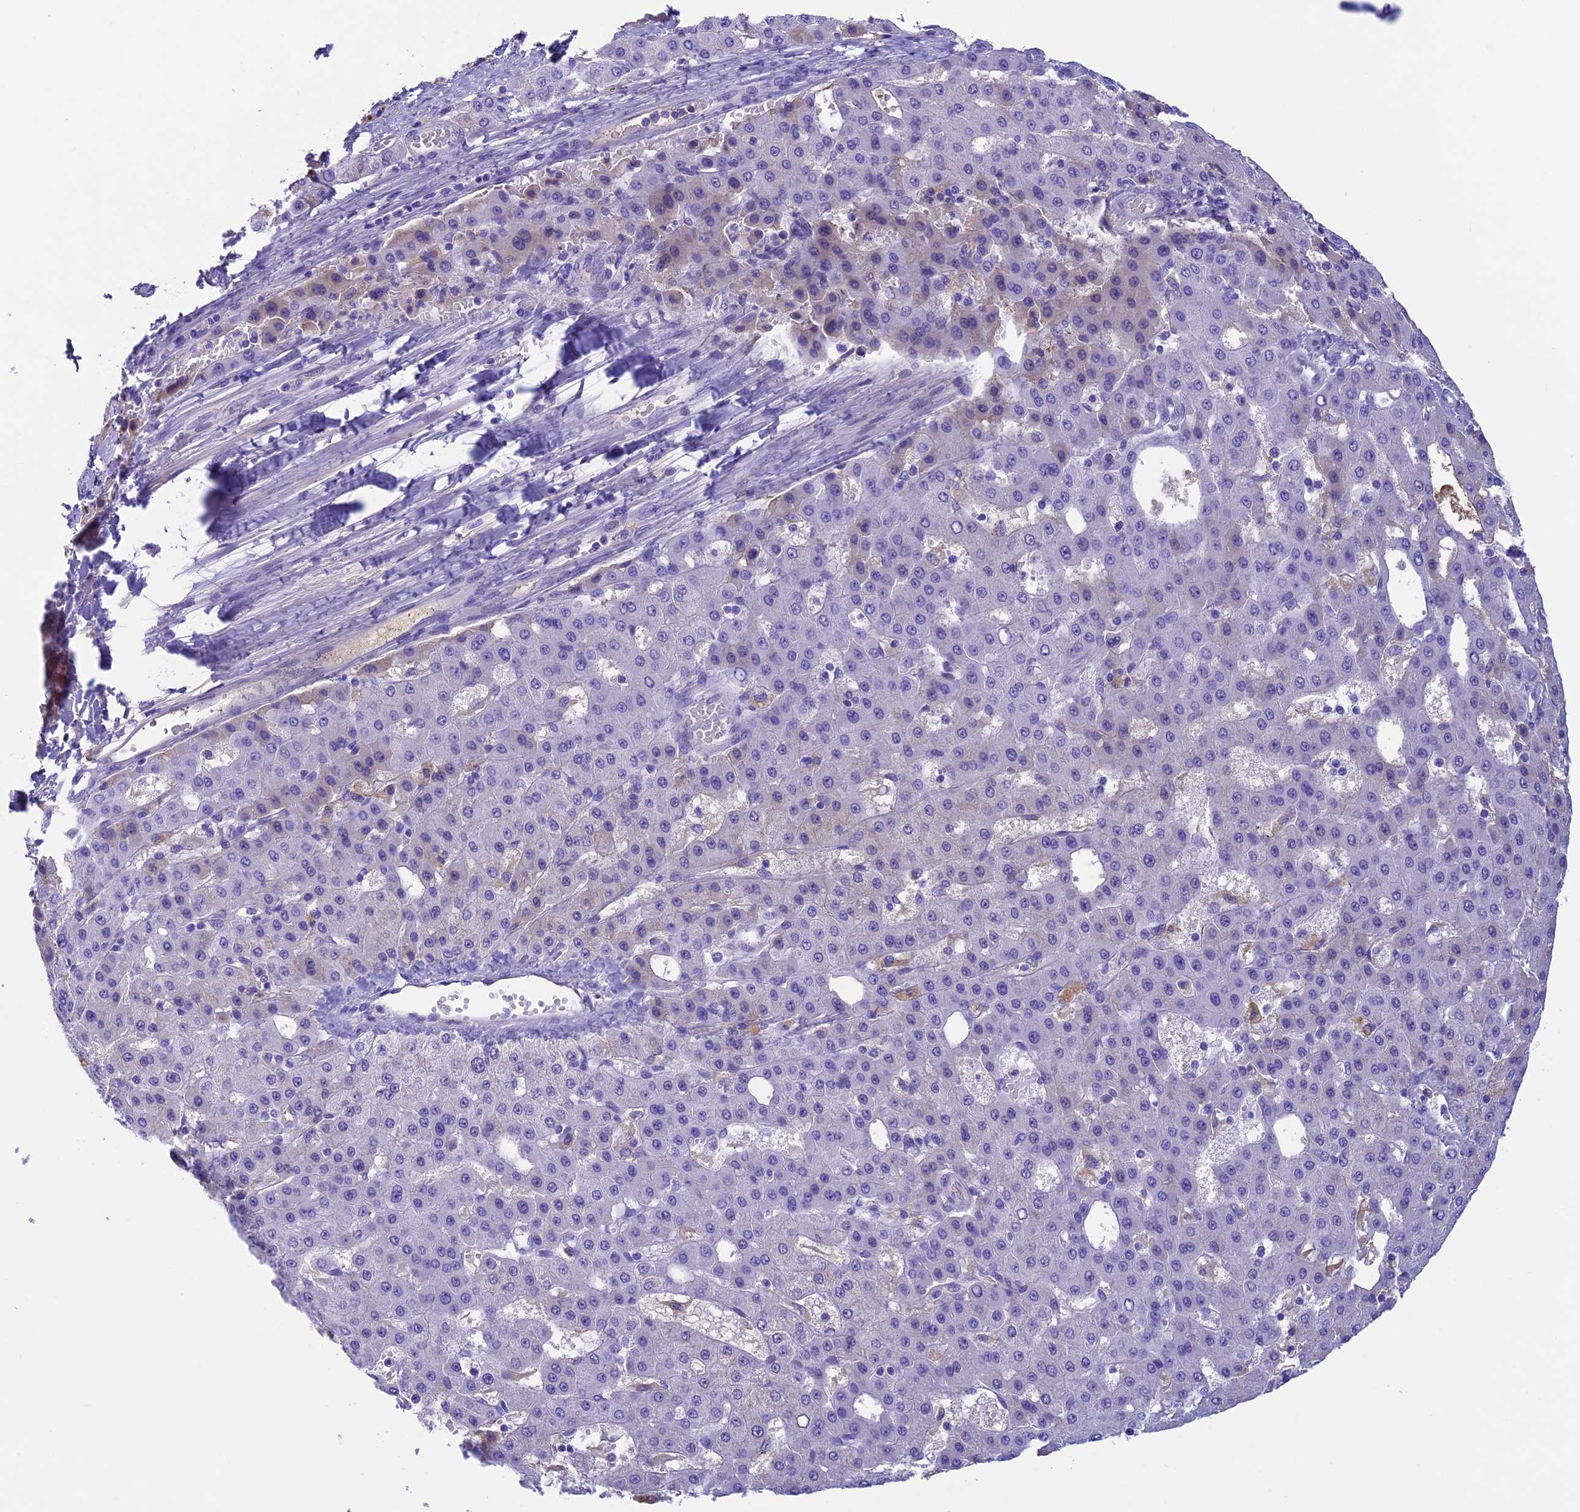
{"staining": {"intensity": "negative", "quantity": "none", "location": "none"}, "tissue": "liver cancer", "cell_type": "Tumor cells", "image_type": "cancer", "snomed": [{"axis": "morphology", "description": "Carcinoma, Hepatocellular, NOS"}, {"axis": "topography", "description": "Liver"}], "caption": "Protein analysis of hepatocellular carcinoma (liver) shows no significant staining in tumor cells.", "gene": "IGSF6", "patient": {"sex": "male", "age": 47}}